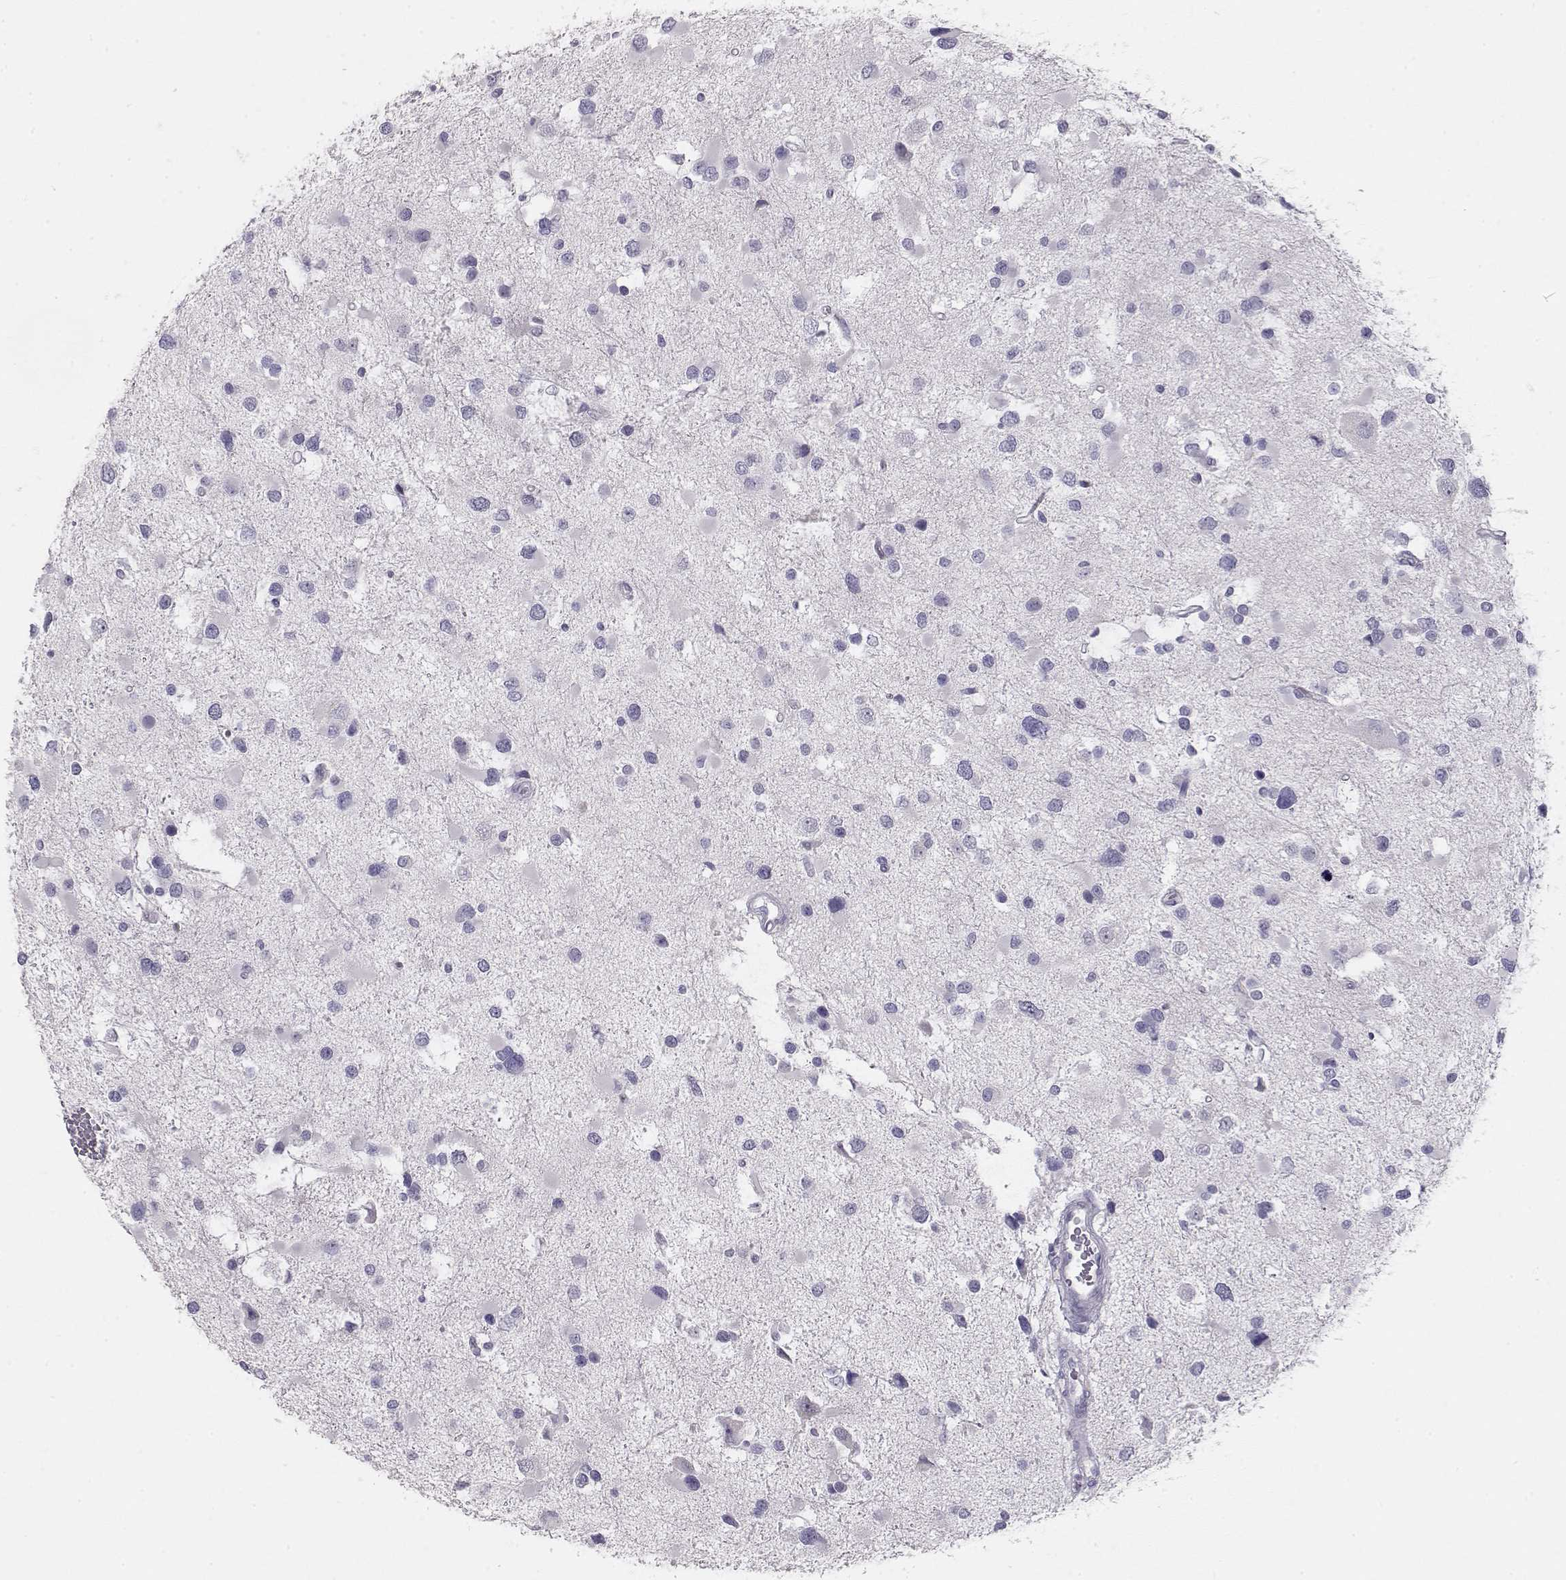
{"staining": {"intensity": "negative", "quantity": "none", "location": "none"}, "tissue": "glioma", "cell_type": "Tumor cells", "image_type": "cancer", "snomed": [{"axis": "morphology", "description": "Glioma, malignant, Low grade"}, {"axis": "topography", "description": "Brain"}], "caption": "High magnification brightfield microscopy of glioma stained with DAB (3,3'-diaminobenzidine) (brown) and counterstained with hematoxylin (blue): tumor cells show no significant positivity. Brightfield microscopy of IHC stained with DAB (3,3'-diaminobenzidine) (brown) and hematoxylin (blue), captured at high magnification.", "gene": "LAMB3", "patient": {"sex": "female", "age": 32}}